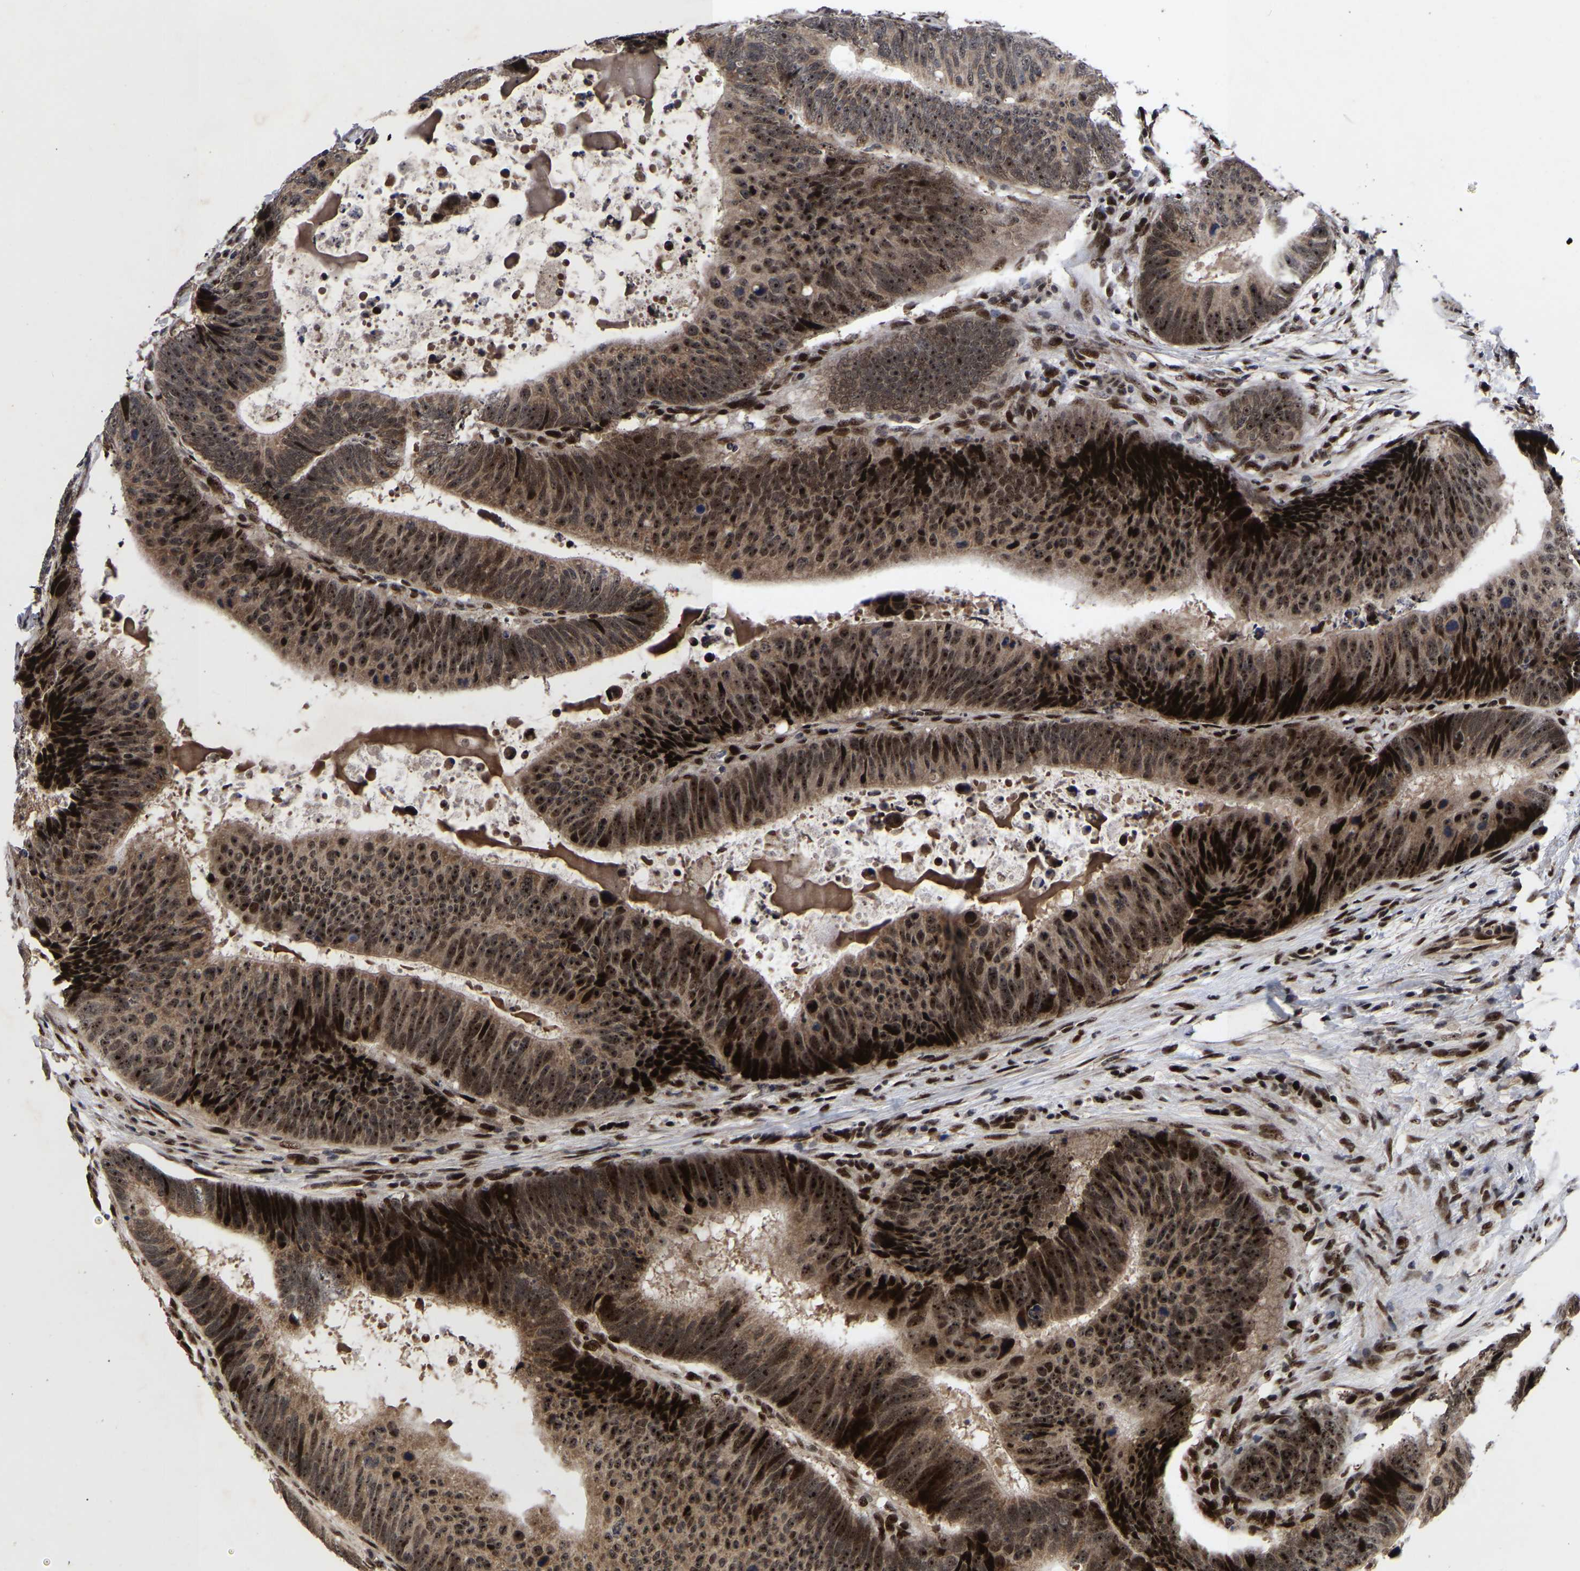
{"staining": {"intensity": "strong", "quantity": ">75%", "location": "cytoplasmic/membranous,nuclear"}, "tissue": "colorectal cancer", "cell_type": "Tumor cells", "image_type": "cancer", "snomed": [{"axis": "morphology", "description": "Adenocarcinoma, NOS"}, {"axis": "topography", "description": "Colon"}], "caption": "Strong cytoplasmic/membranous and nuclear protein positivity is present in approximately >75% of tumor cells in colorectal cancer (adenocarcinoma).", "gene": "JUNB", "patient": {"sex": "male", "age": 56}}